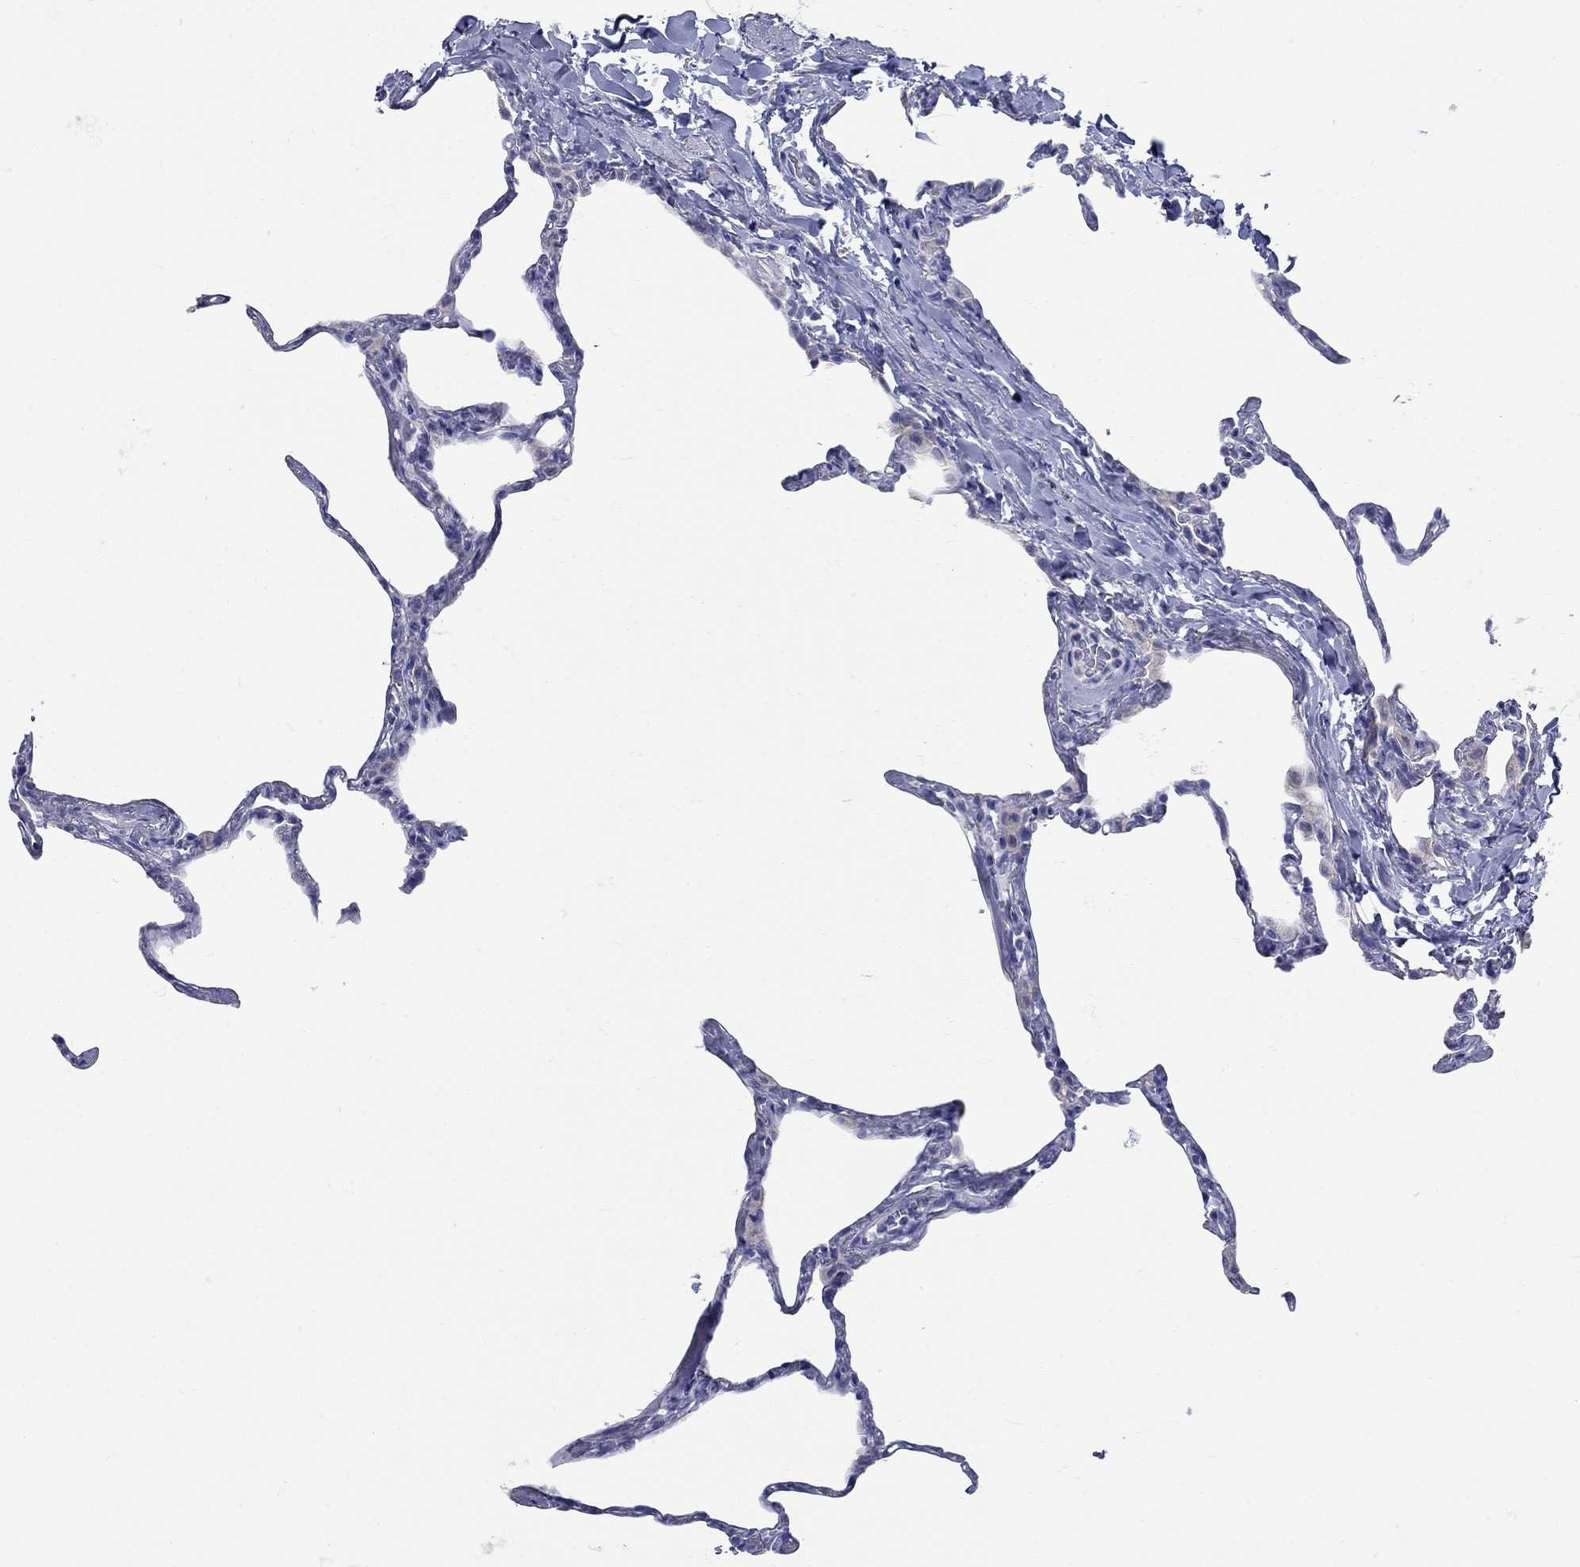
{"staining": {"intensity": "negative", "quantity": "none", "location": "none"}, "tissue": "lung", "cell_type": "Alveolar cells", "image_type": "normal", "snomed": [{"axis": "morphology", "description": "Normal tissue, NOS"}, {"axis": "topography", "description": "Lung"}], "caption": "The photomicrograph displays no significant staining in alveolar cells of lung. (IHC, brightfield microscopy, high magnification).", "gene": "PDZD3", "patient": {"sex": "male", "age": 65}}